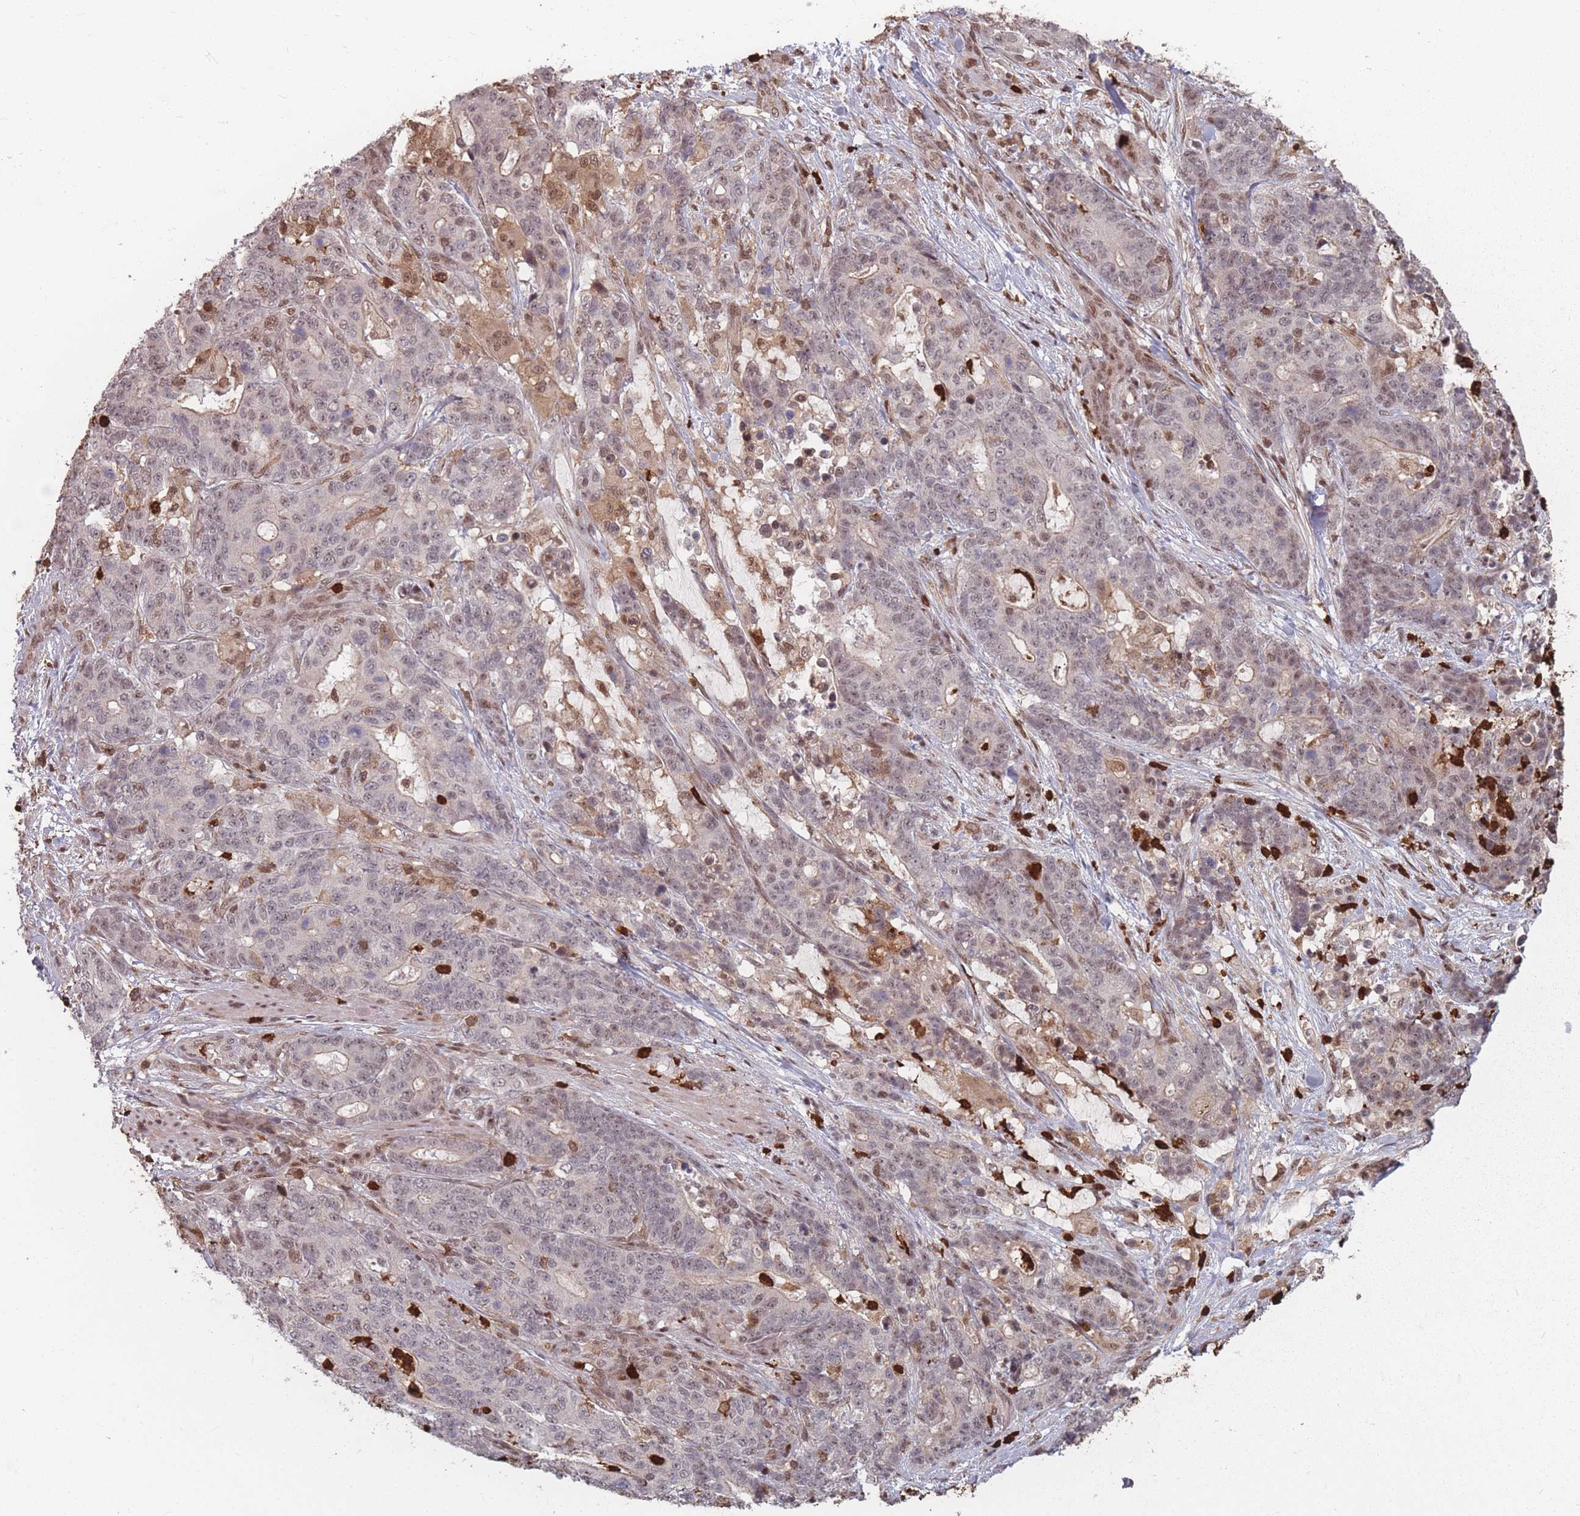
{"staining": {"intensity": "weak", "quantity": ">75%", "location": "nuclear"}, "tissue": "stomach cancer", "cell_type": "Tumor cells", "image_type": "cancer", "snomed": [{"axis": "morphology", "description": "Normal tissue, NOS"}, {"axis": "morphology", "description": "Adenocarcinoma, NOS"}, {"axis": "topography", "description": "Stomach"}], "caption": "A brown stain shows weak nuclear expression of a protein in human stomach cancer (adenocarcinoma) tumor cells.", "gene": "WDR55", "patient": {"sex": "female", "age": 64}}